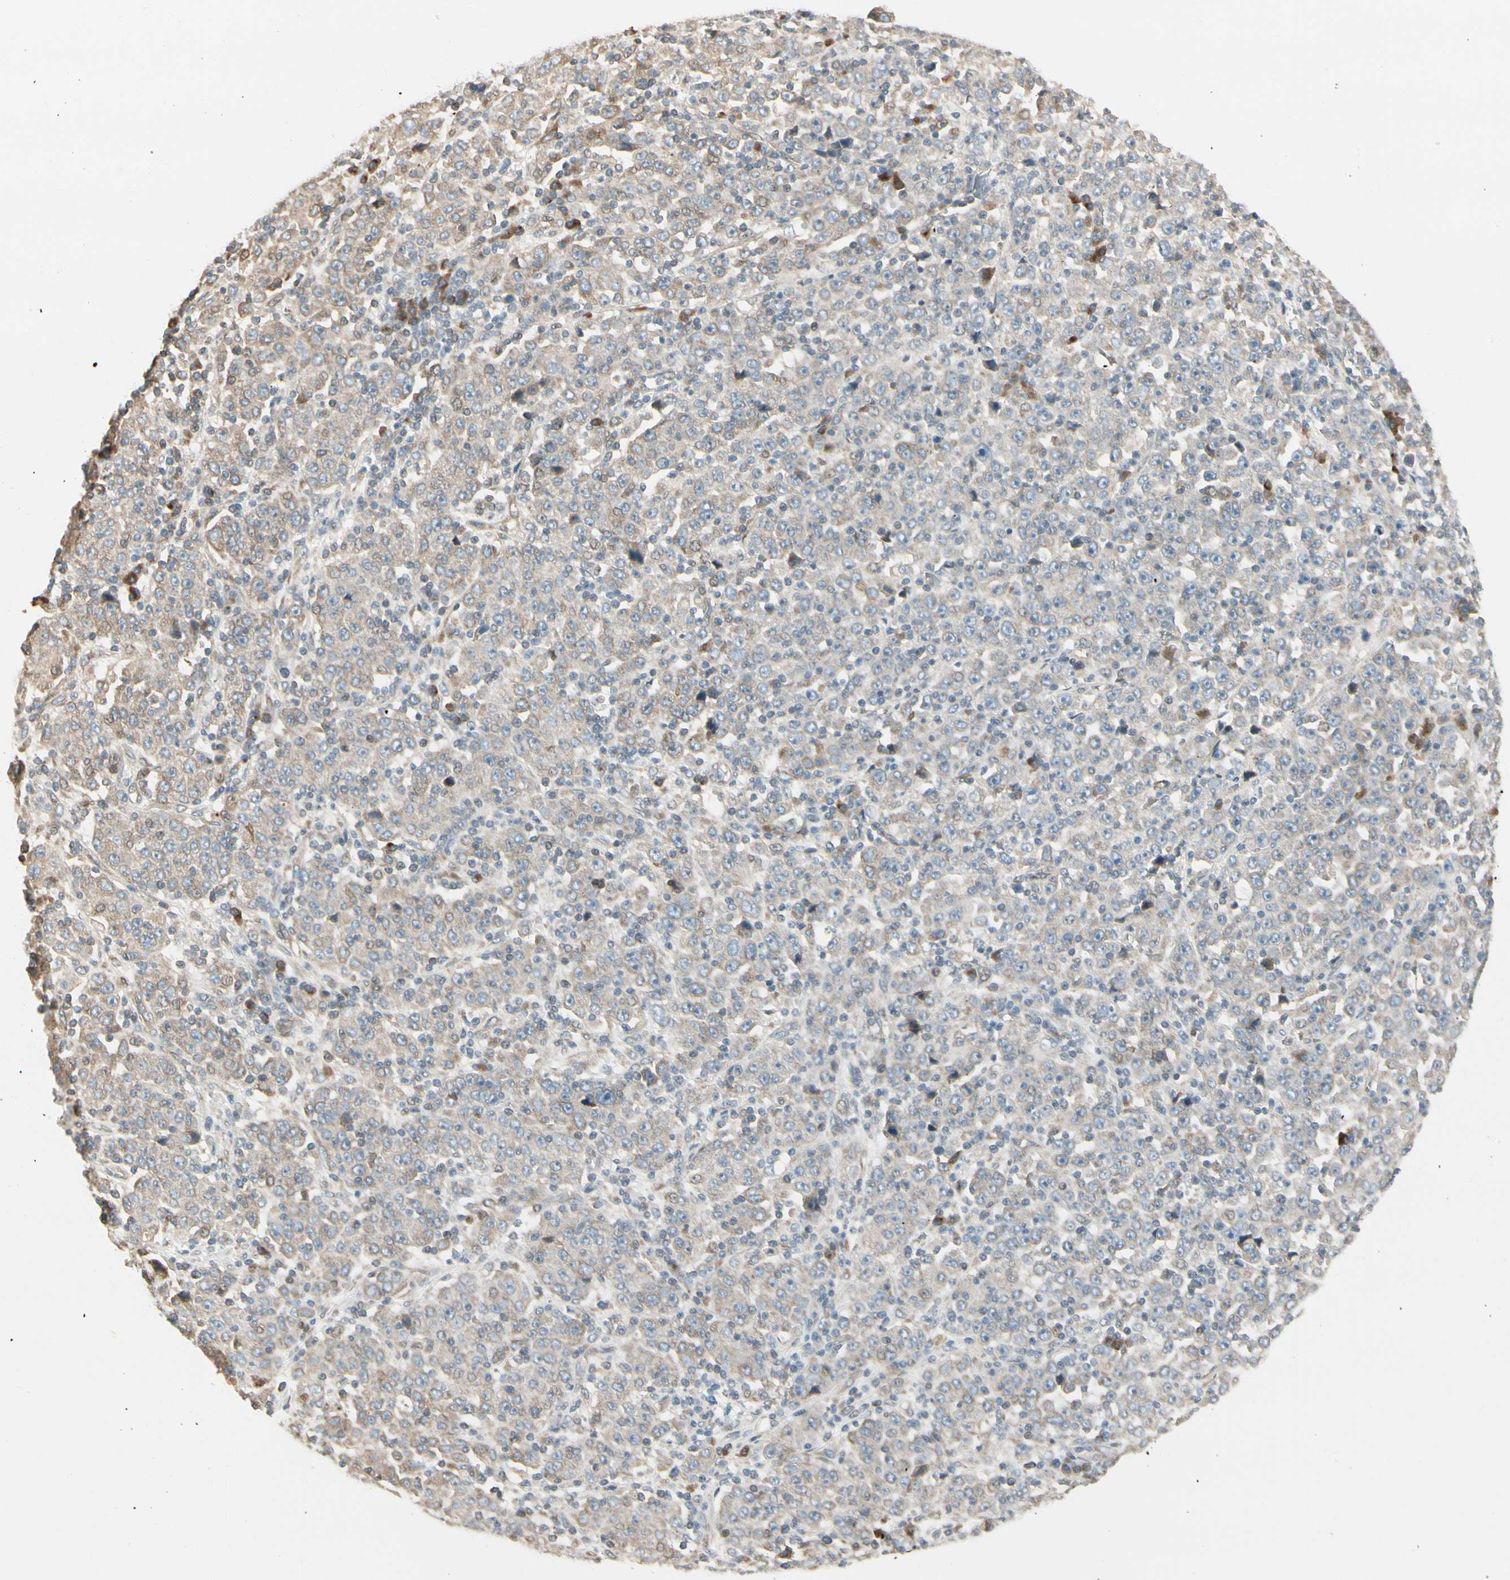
{"staining": {"intensity": "weak", "quantity": ">75%", "location": "cytoplasmic/membranous"}, "tissue": "stomach cancer", "cell_type": "Tumor cells", "image_type": "cancer", "snomed": [{"axis": "morphology", "description": "Normal tissue, NOS"}, {"axis": "morphology", "description": "Adenocarcinoma, NOS"}, {"axis": "topography", "description": "Stomach, upper"}, {"axis": "topography", "description": "Stomach"}], "caption": "Protein positivity by immunohistochemistry demonstrates weak cytoplasmic/membranous expression in approximately >75% of tumor cells in adenocarcinoma (stomach). (DAB (3,3'-diaminobenzidine) = brown stain, brightfield microscopy at high magnification).", "gene": "NUCB2", "patient": {"sex": "male", "age": 59}}